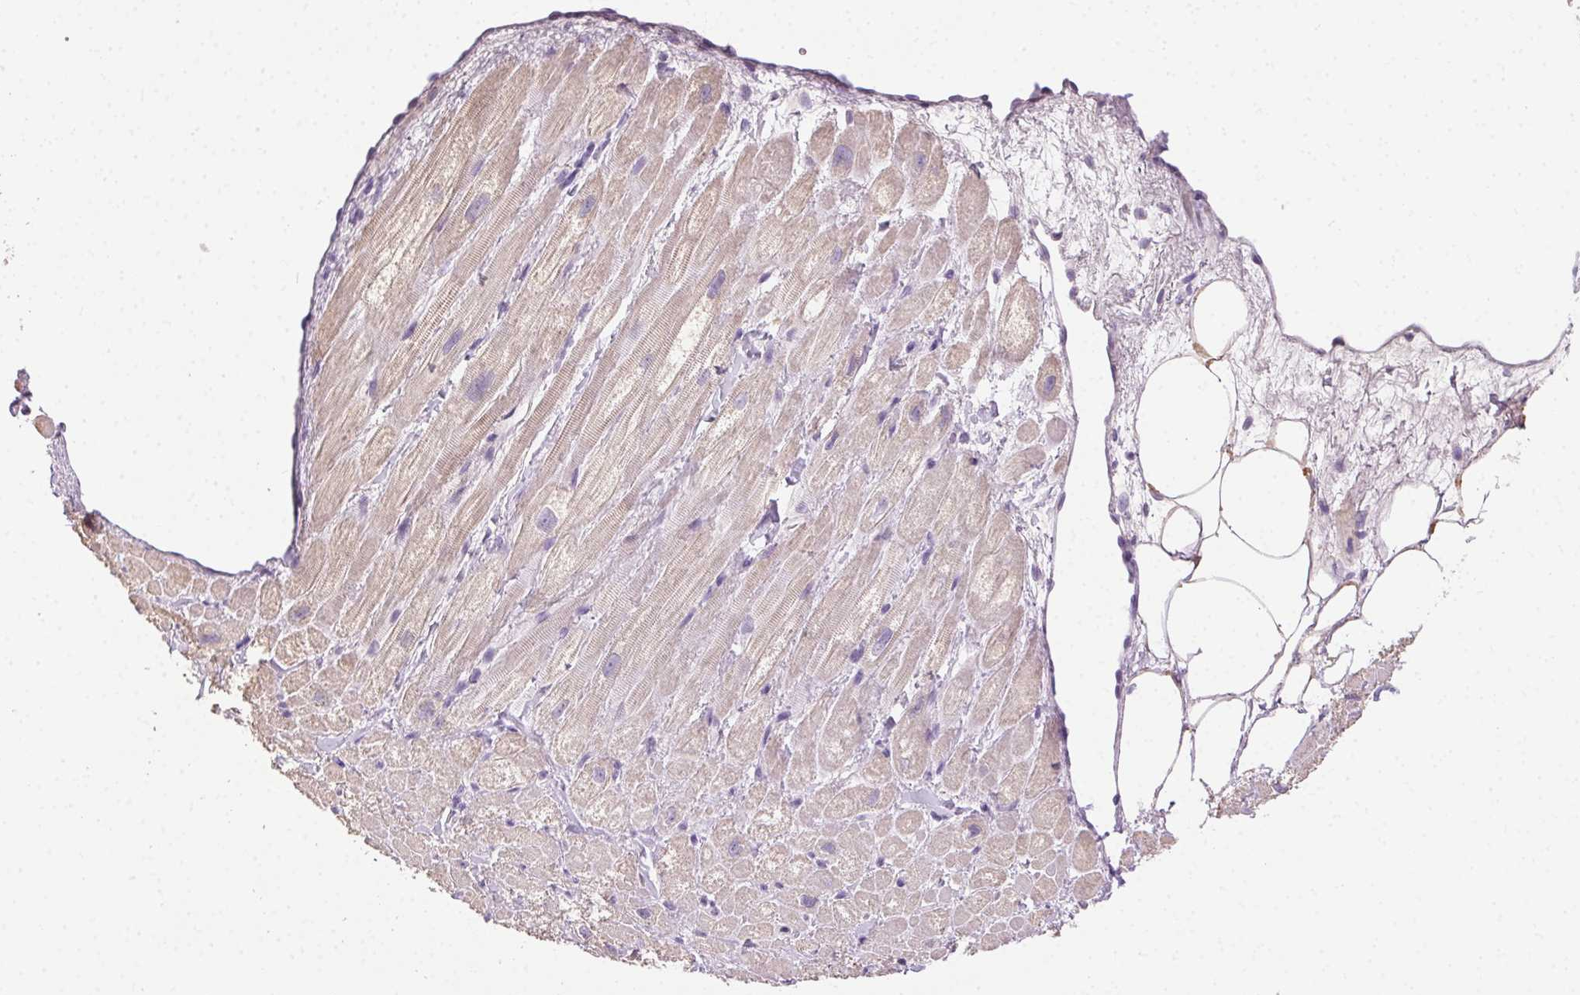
{"staining": {"intensity": "weak", "quantity": "<25%", "location": "cytoplasmic/membranous"}, "tissue": "heart muscle", "cell_type": "Cardiomyocytes", "image_type": "normal", "snomed": [{"axis": "morphology", "description": "Normal tissue, NOS"}, {"axis": "topography", "description": "Heart"}], "caption": "IHC of normal human heart muscle exhibits no expression in cardiomyocytes.", "gene": "SYCE2", "patient": {"sex": "female", "age": 62}}